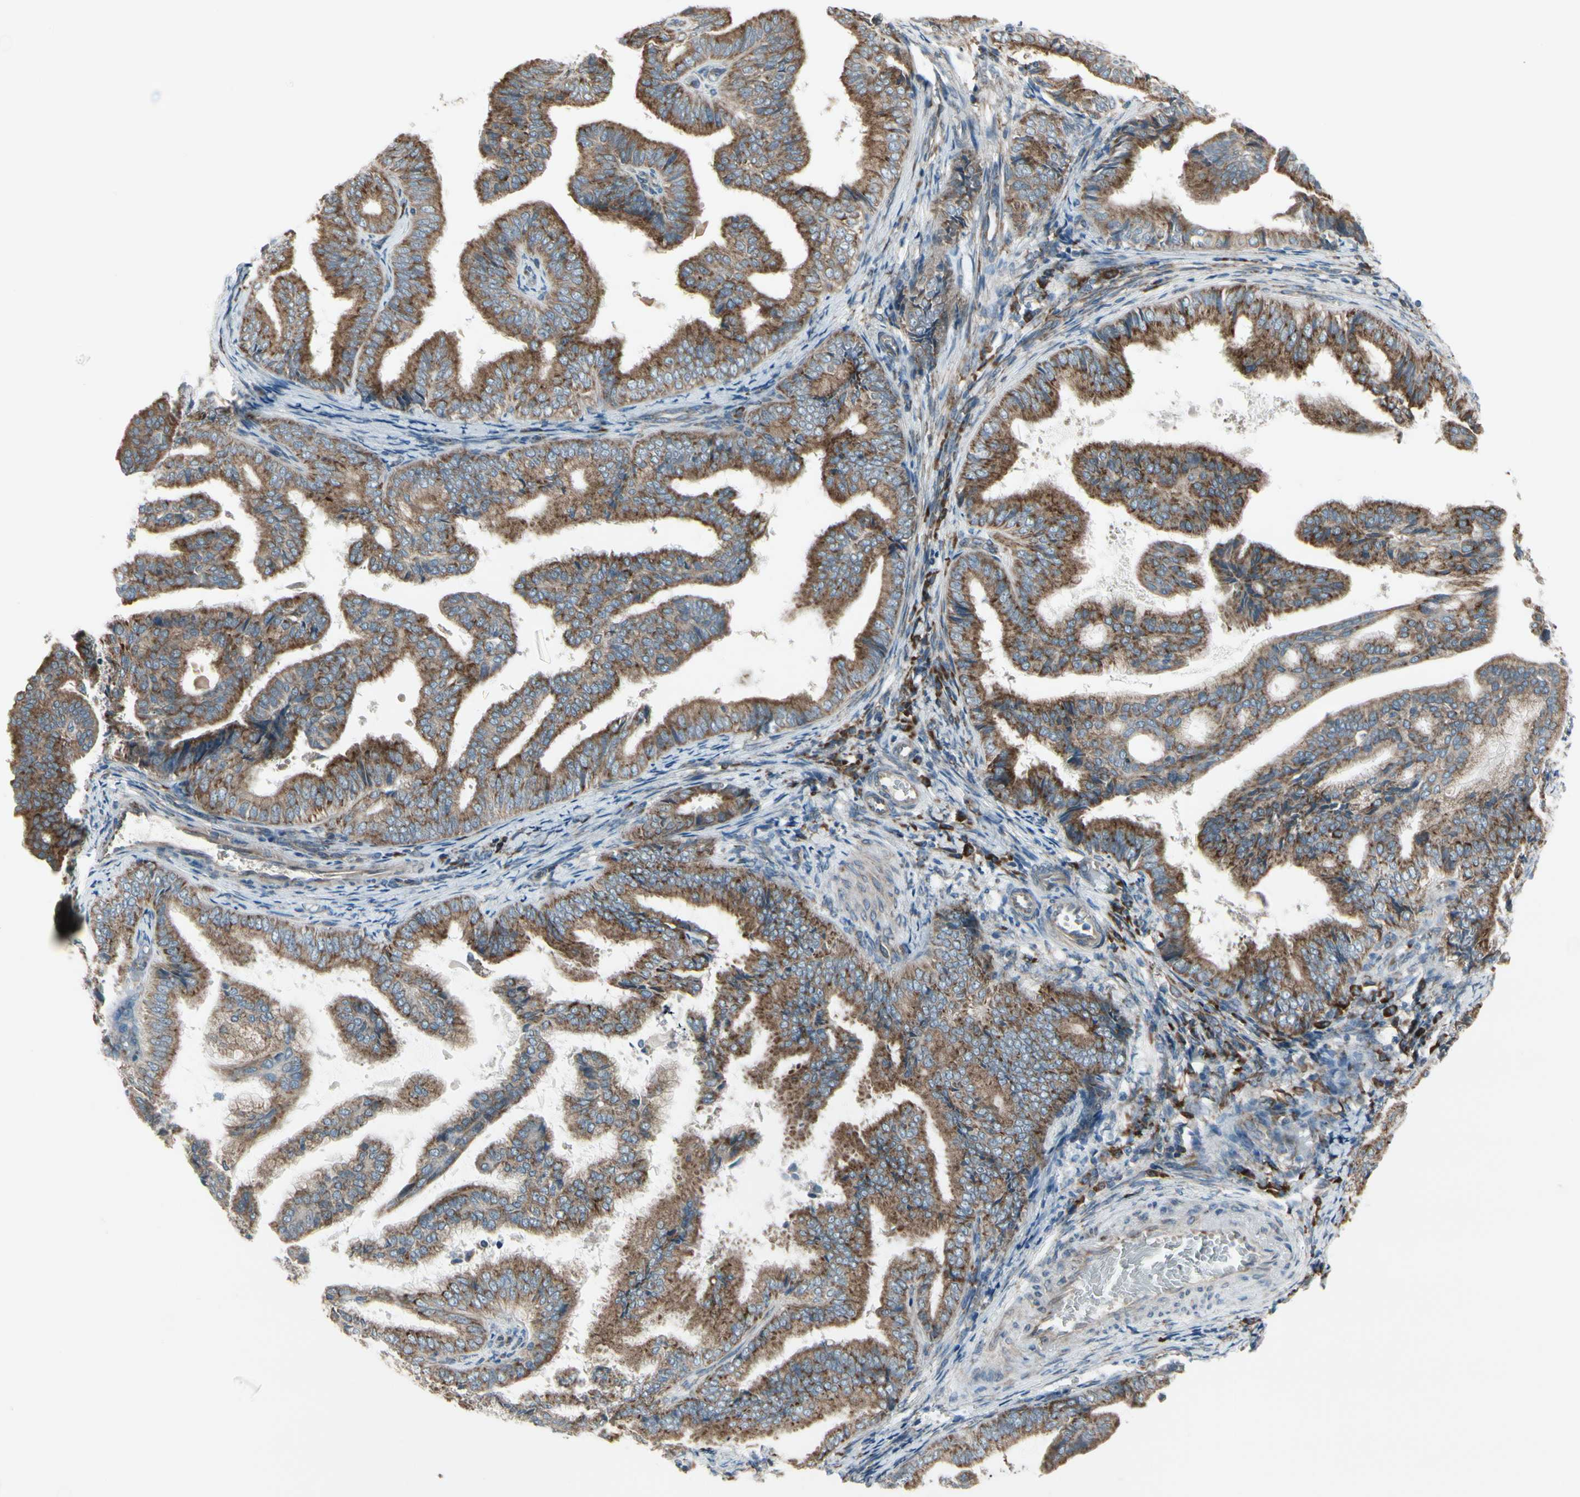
{"staining": {"intensity": "moderate", "quantity": ">75%", "location": "cytoplasmic/membranous"}, "tissue": "endometrial cancer", "cell_type": "Tumor cells", "image_type": "cancer", "snomed": [{"axis": "morphology", "description": "Adenocarcinoma, NOS"}, {"axis": "topography", "description": "Endometrium"}], "caption": "Protein analysis of adenocarcinoma (endometrial) tissue reveals moderate cytoplasmic/membranous positivity in approximately >75% of tumor cells.", "gene": "FNDC3A", "patient": {"sex": "female", "age": 58}}